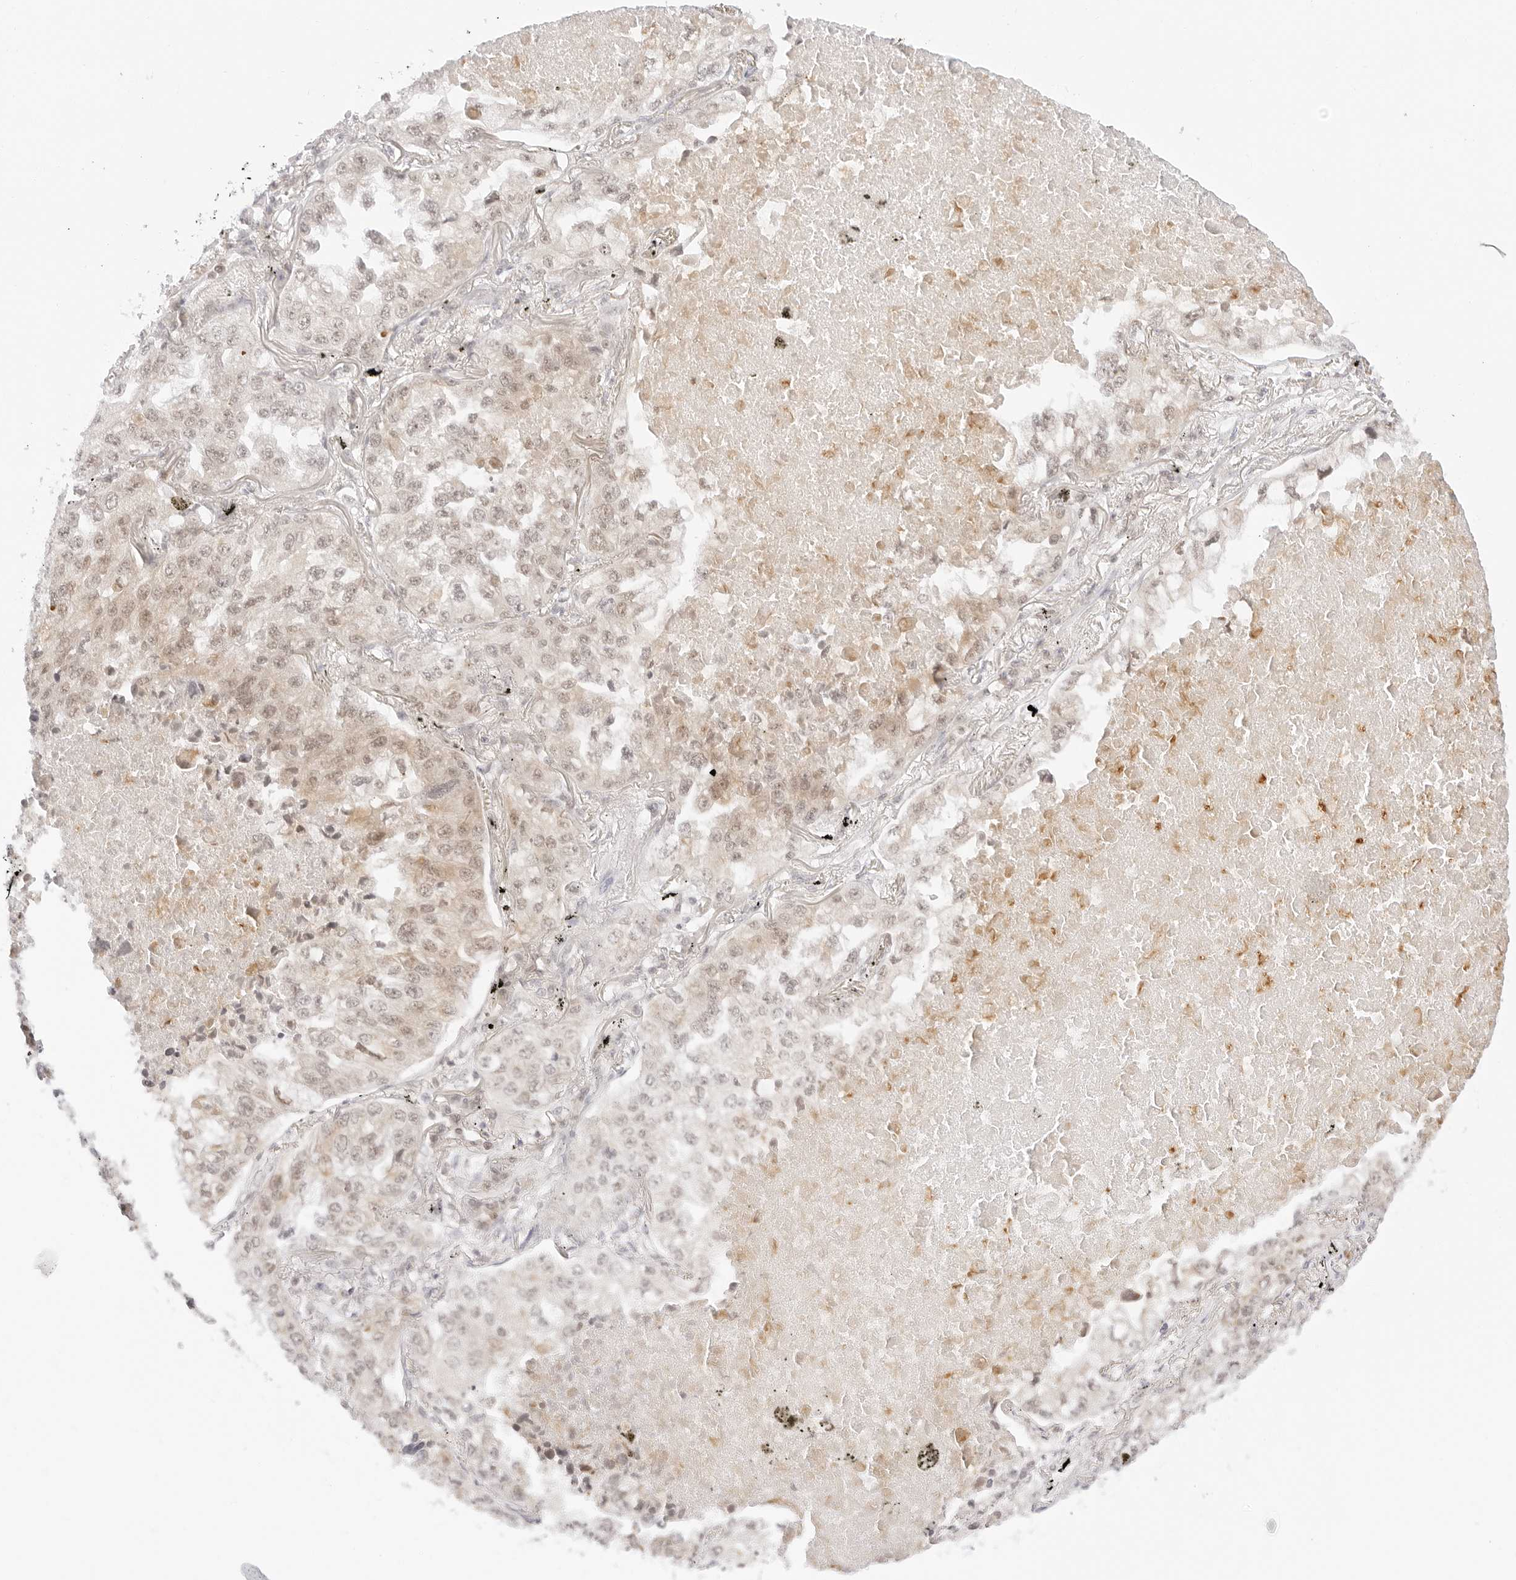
{"staining": {"intensity": "weak", "quantity": "25%-75%", "location": "cytoplasmic/membranous,nuclear"}, "tissue": "lung cancer", "cell_type": "Tumor cells", "image_type": "cancer", "snomed": [{"axis": "morphology", "description": "Adenocarcinoma, NOS"}, {"axis": "topography", "description": "Lung"}], "caption": "Protein staining shows weak cytoplasmic/membranous and nuclear expression in about 25%-75% of tumor cells in adenocarcinoma (lung).", "gene": "POLR3C", "patient": {"sex": "male", "age": 65}}